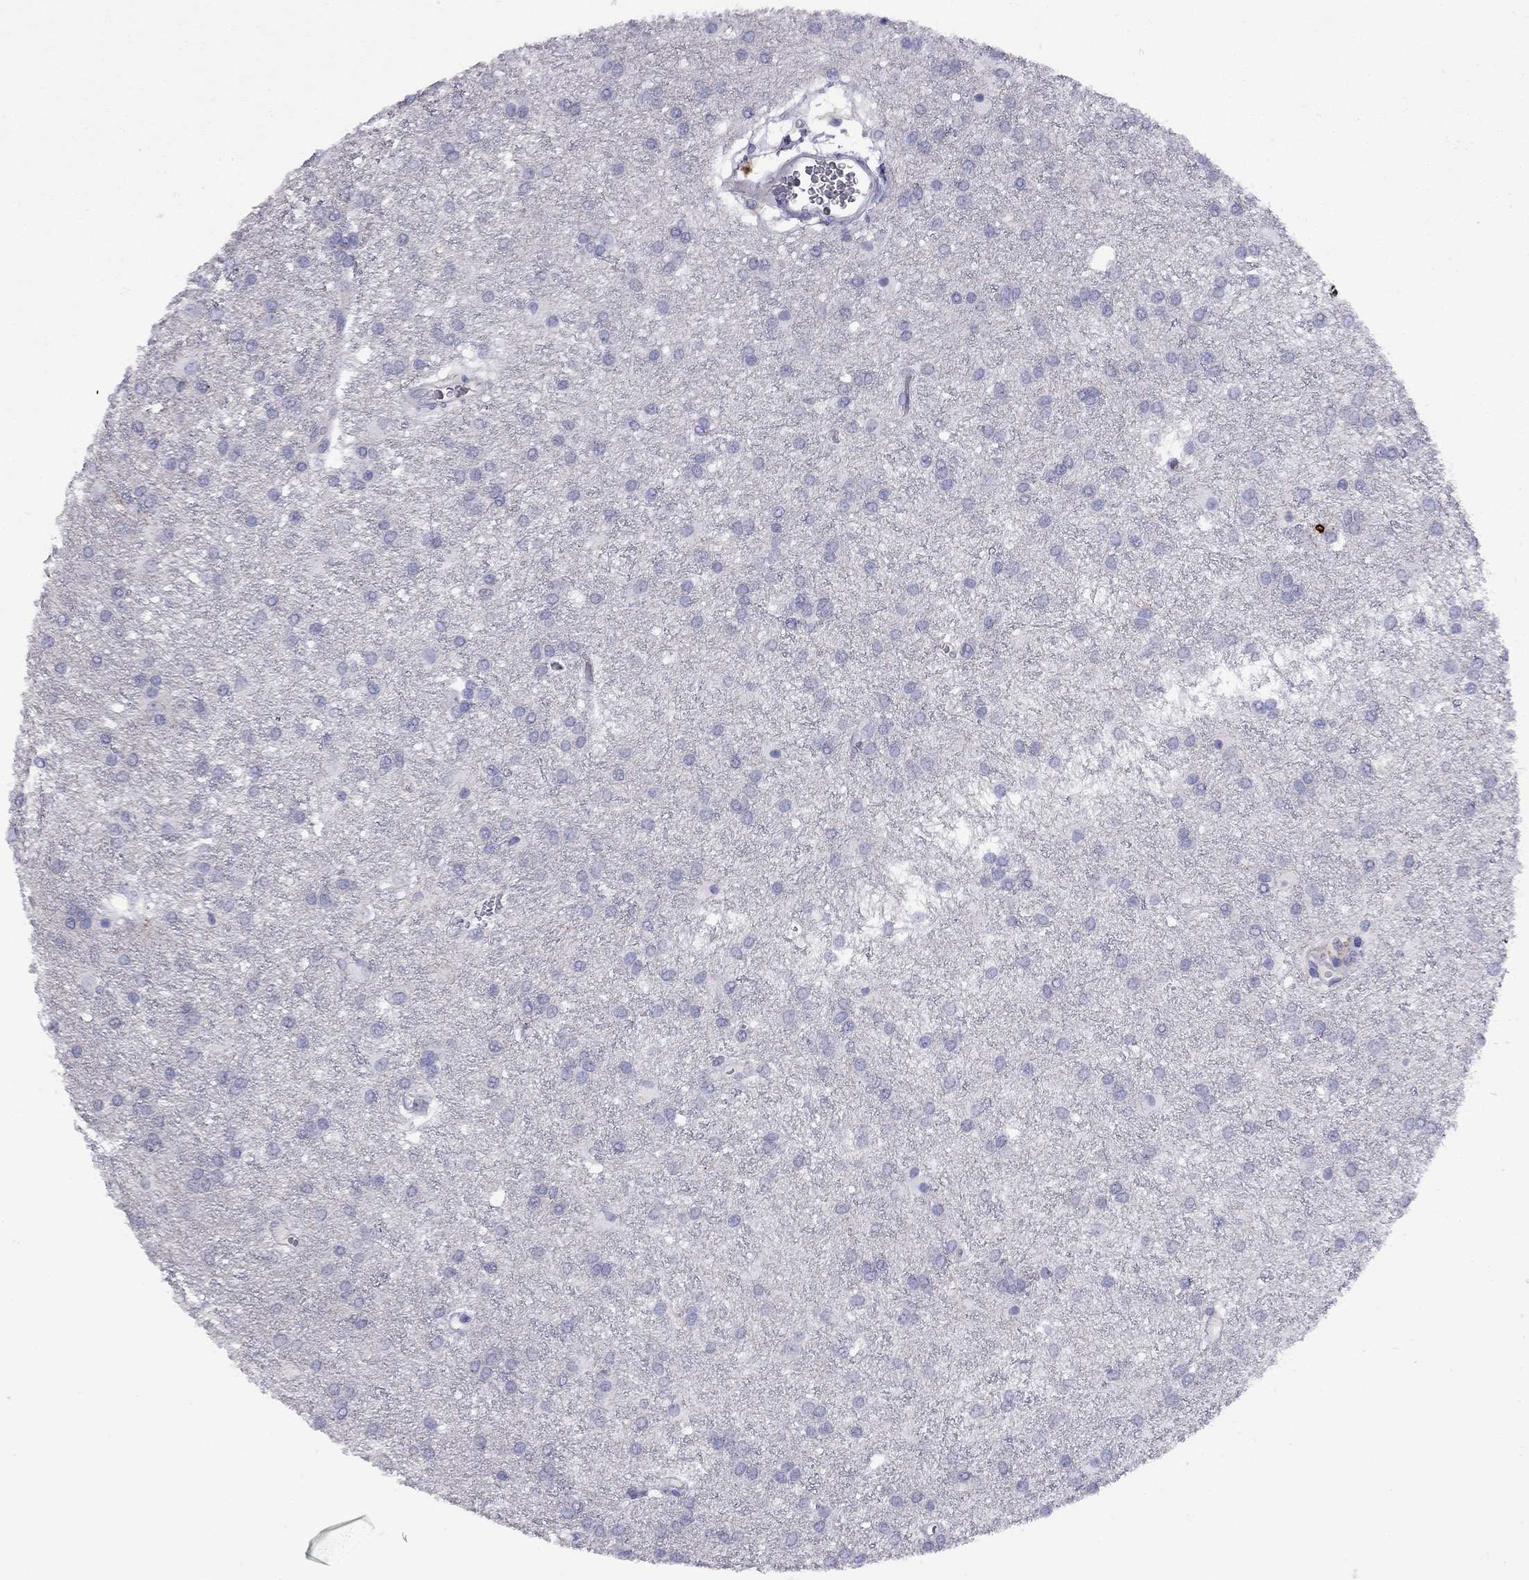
{"staining": {"intensity": "negative", "quantity": "none", "location": "none"}, "tissue": "glioma", "cell_type": "Tumor cells", "image_type": "cancer", "snomed": [{"axis": "morphology", "description": "Glioma, malignant, Low grade"}, {"axis": "topography", "description": "Brain"}], "caption": "Tumor cells are negative for protein expression in human glioma.", "gene": "CPNE4", "patient": {"sex": "female", "age": 32}}